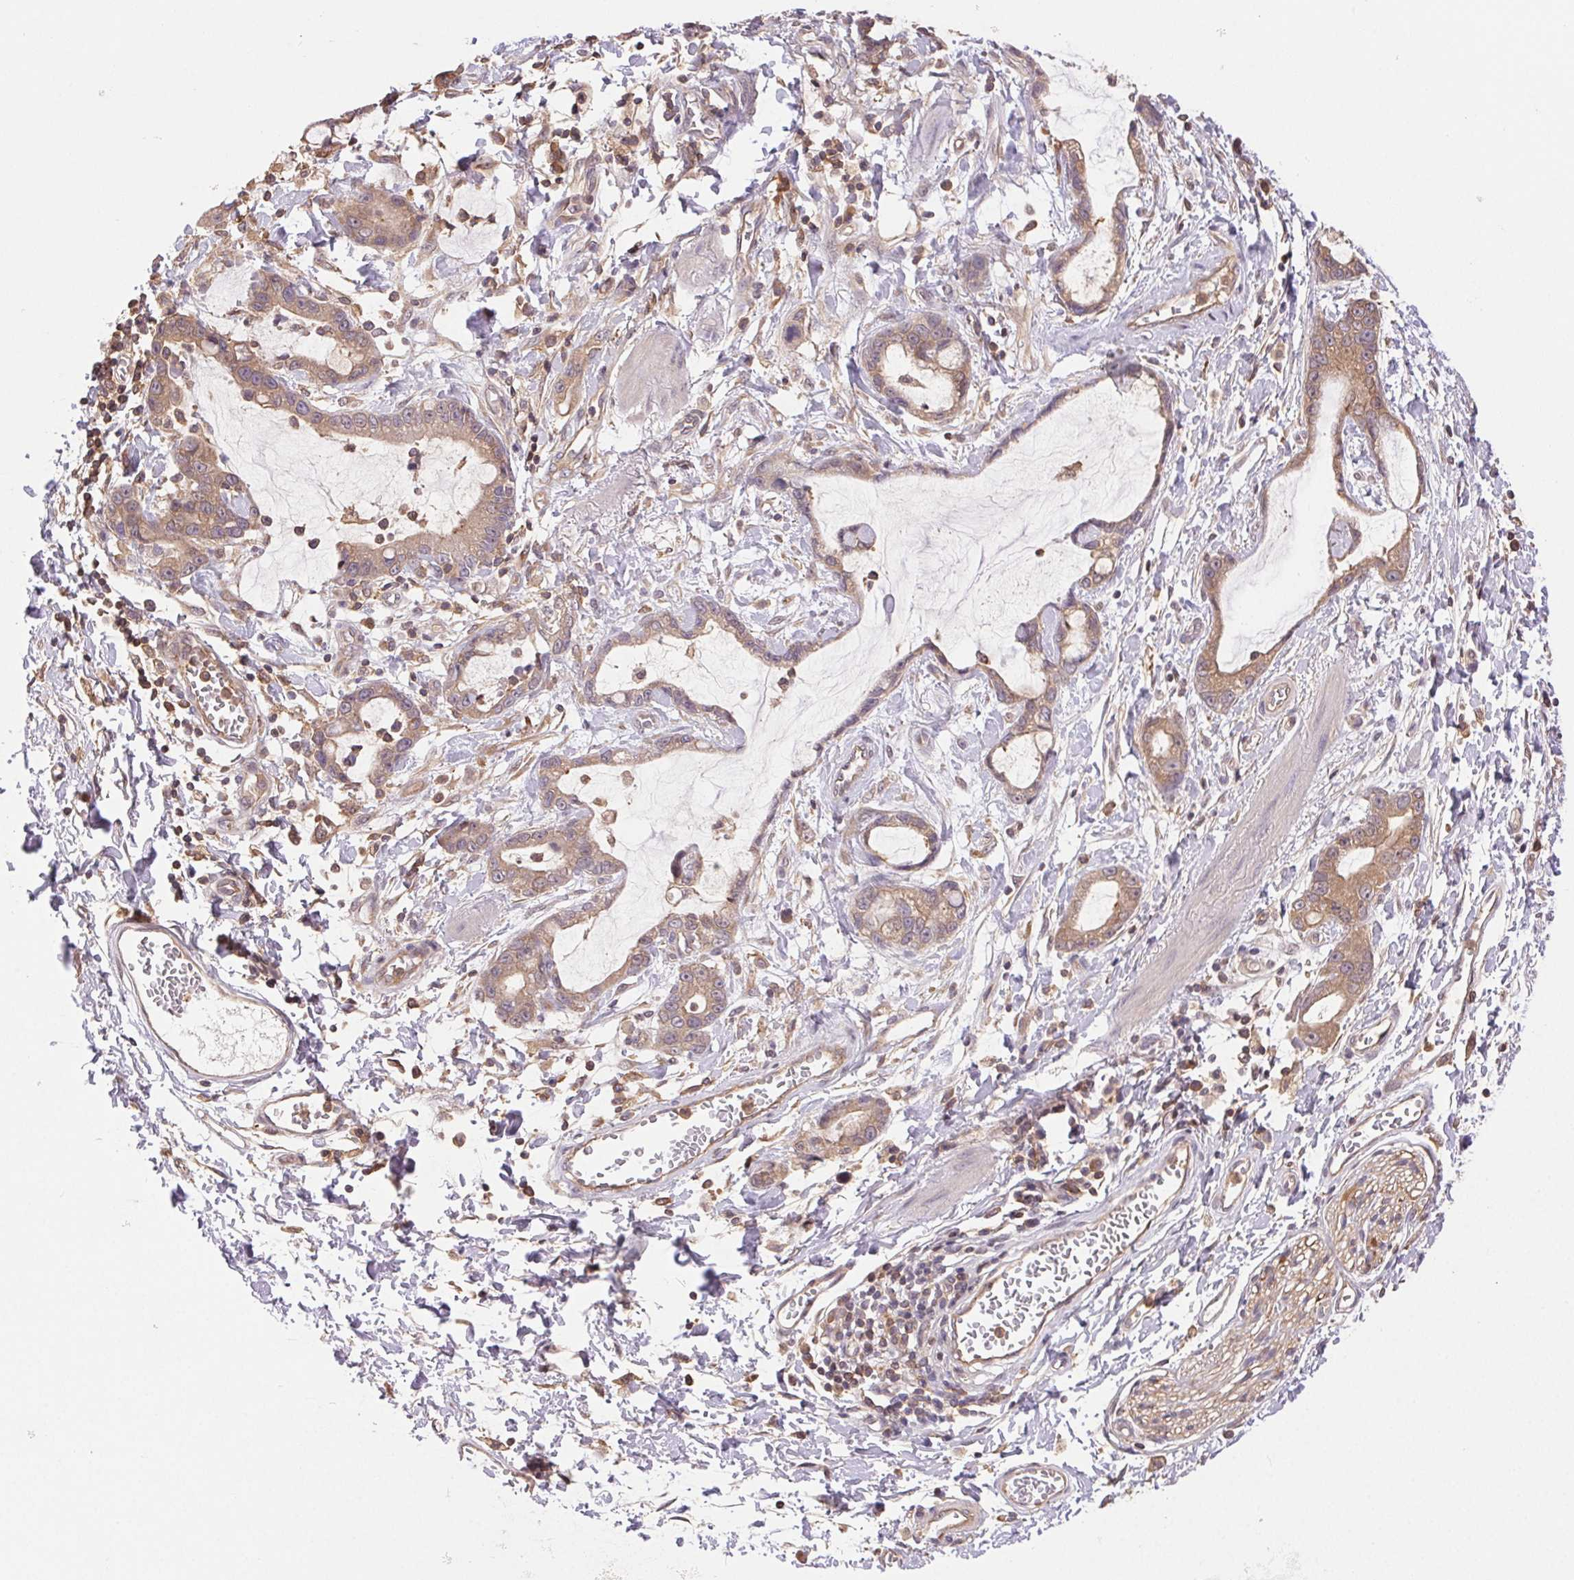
{"staining": {"intensity": "weak", "quantity": ">75%", "location": "cytoplasmic/membranous"}, "tissue": "stomach cancer", "cell_type": "Tumor cells", "image_type": "cancer", "snomed": [{"axis": "morphology", "description": "Adenocarcinoma, NOS"}, {"axis": "topography", "description": "Stomach"}], "caption": "Adenocarcinoma (stomach) stained with DAB (3,3'-diaminobenzidine) immunohistochemistry (IHC) shows low levels of weak cytoplasmic/membranous expression in approximately >75% of tumor cells.", "gene": "GDI2", "patient": {"sex": "male", "age": 55}}